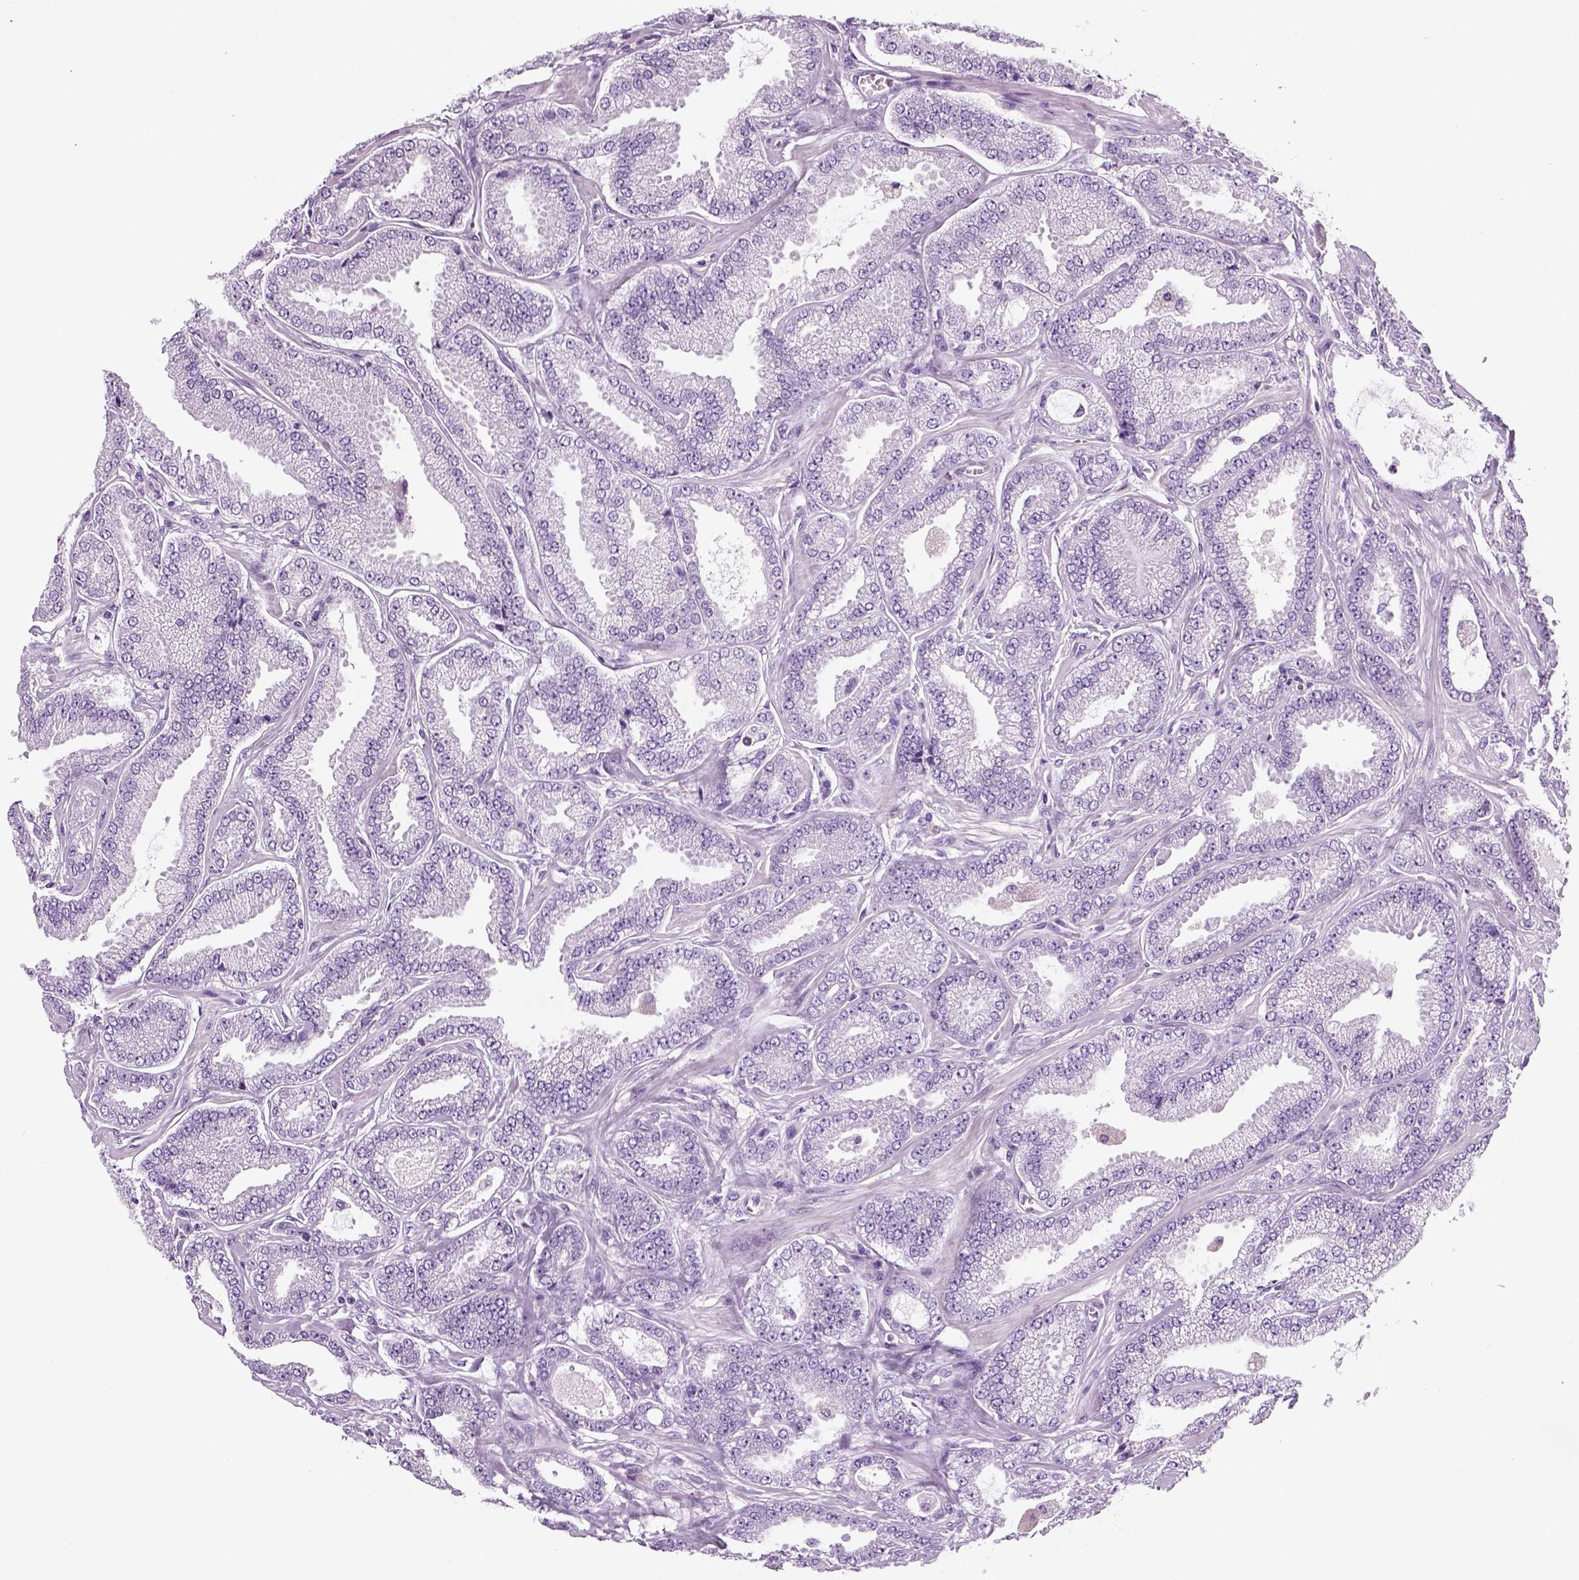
{"staining": {"intensity": "negative", "quantity": "none", "location": "none"}, "tissue": "prostate cancer", "cell_type": "Tumor cells", "image_type": "cancer", "snomed": [{"axis": "morphology", "description": "Adenocarcinoma, Low grade"}, {"axis": "topography", "description": "Prostate"}], "caption": "DAB immunohistochemical staining of human adenocarcinoma (low-grade) (prostate) displays no significant positivity in tumor cells.", "gene": "SPATA31E1", "patient": {"sex": "male", "age": 55}}